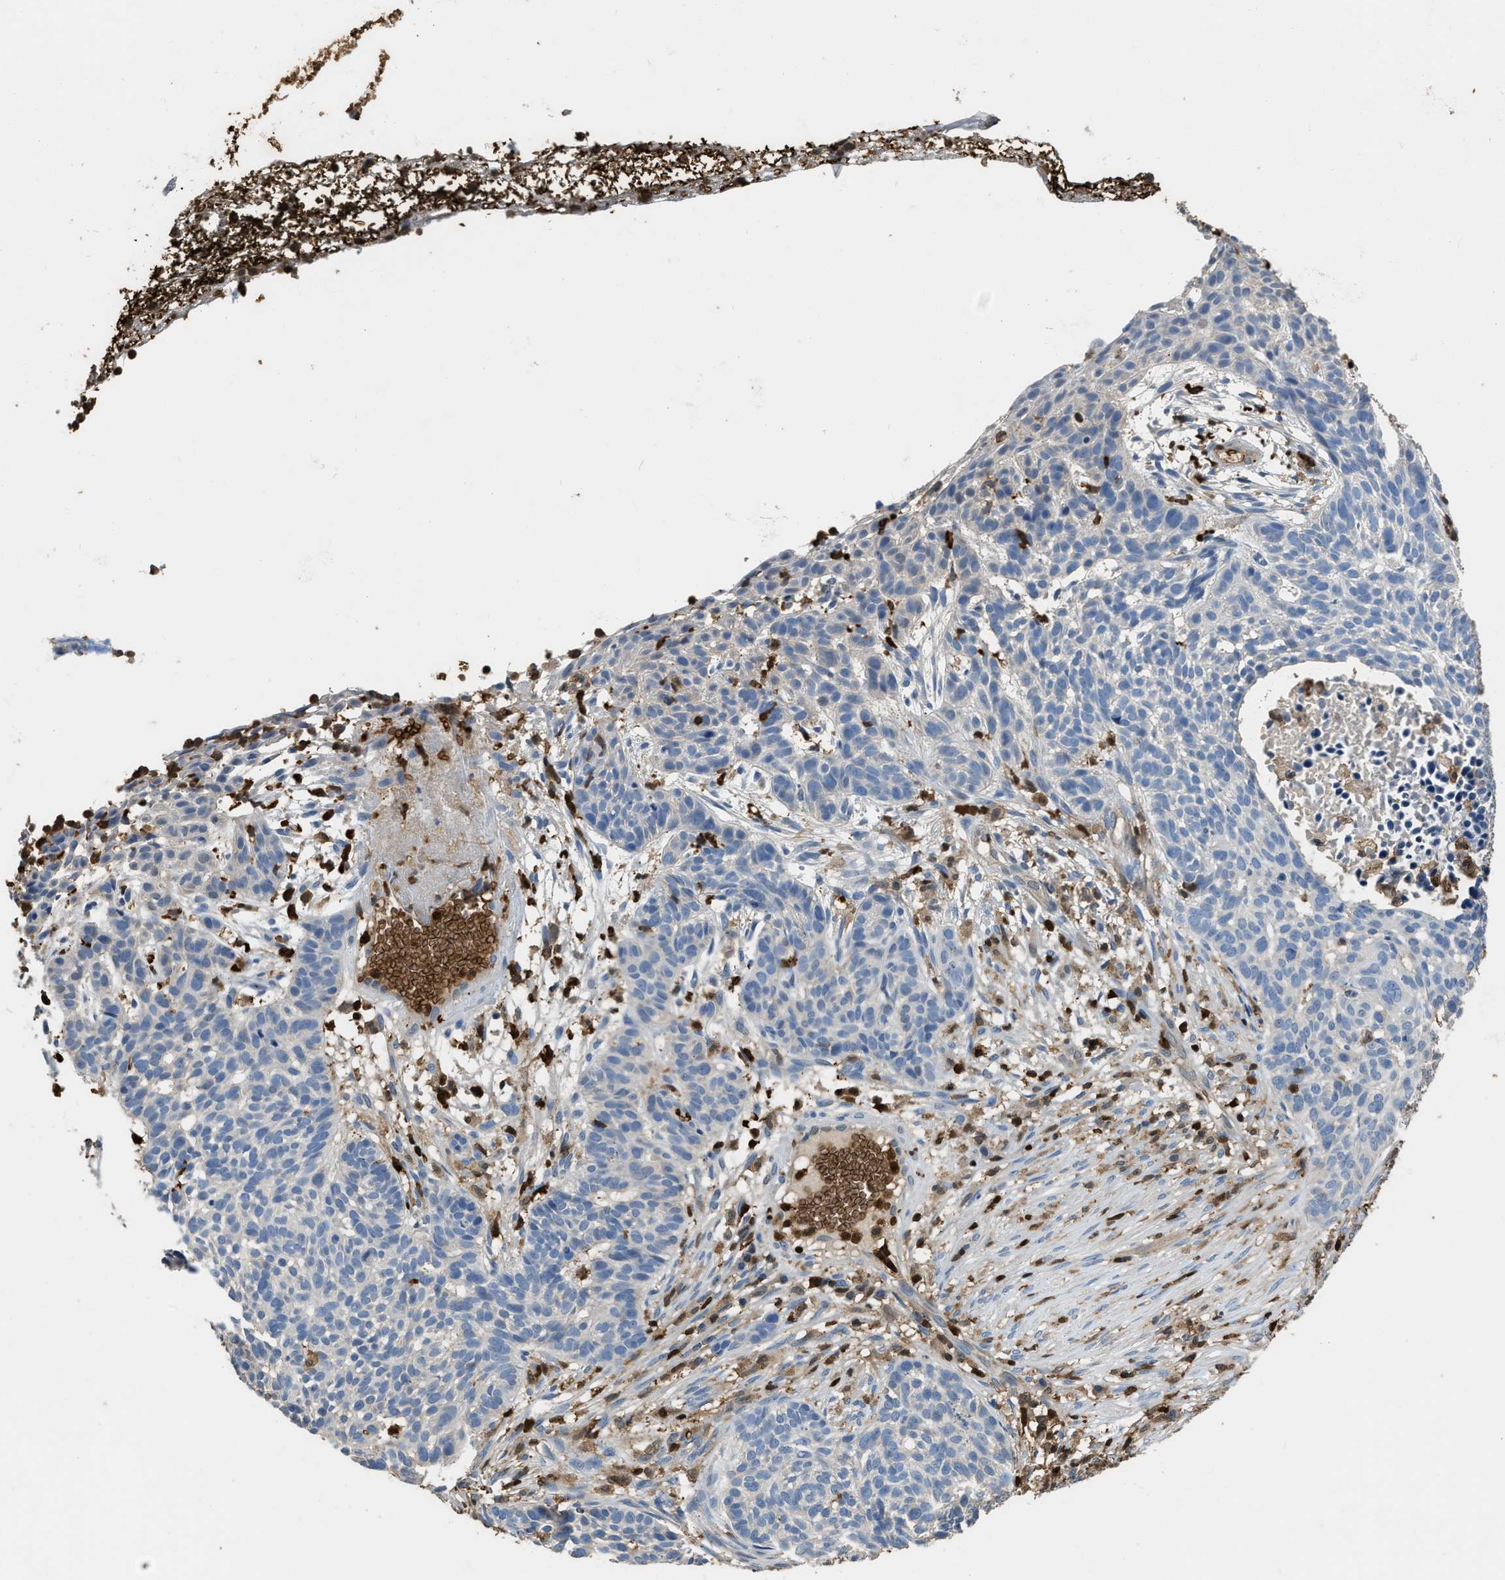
{"staining": {"intensity": "negative", "quantity": "none", "location": "none"}, "tissue": "skin cancer", "cell_type": "Tumor cells", "image_type": "cancer", "snomed": [{"axis": "morphology", "description": "Basal cell carcinoma"}, {"axis": "topography", "description": "Skin"}], "caption": "IHC of skin cancer displays no staining in tumor cells. The staining is performed using DAB (3,3'-diaminobenzidine) brown chromogen with nuclei counter-stained in using hematoxylin.", "gene": "ARHGDIB", "patient": {"sex": "male", "age": 85}}